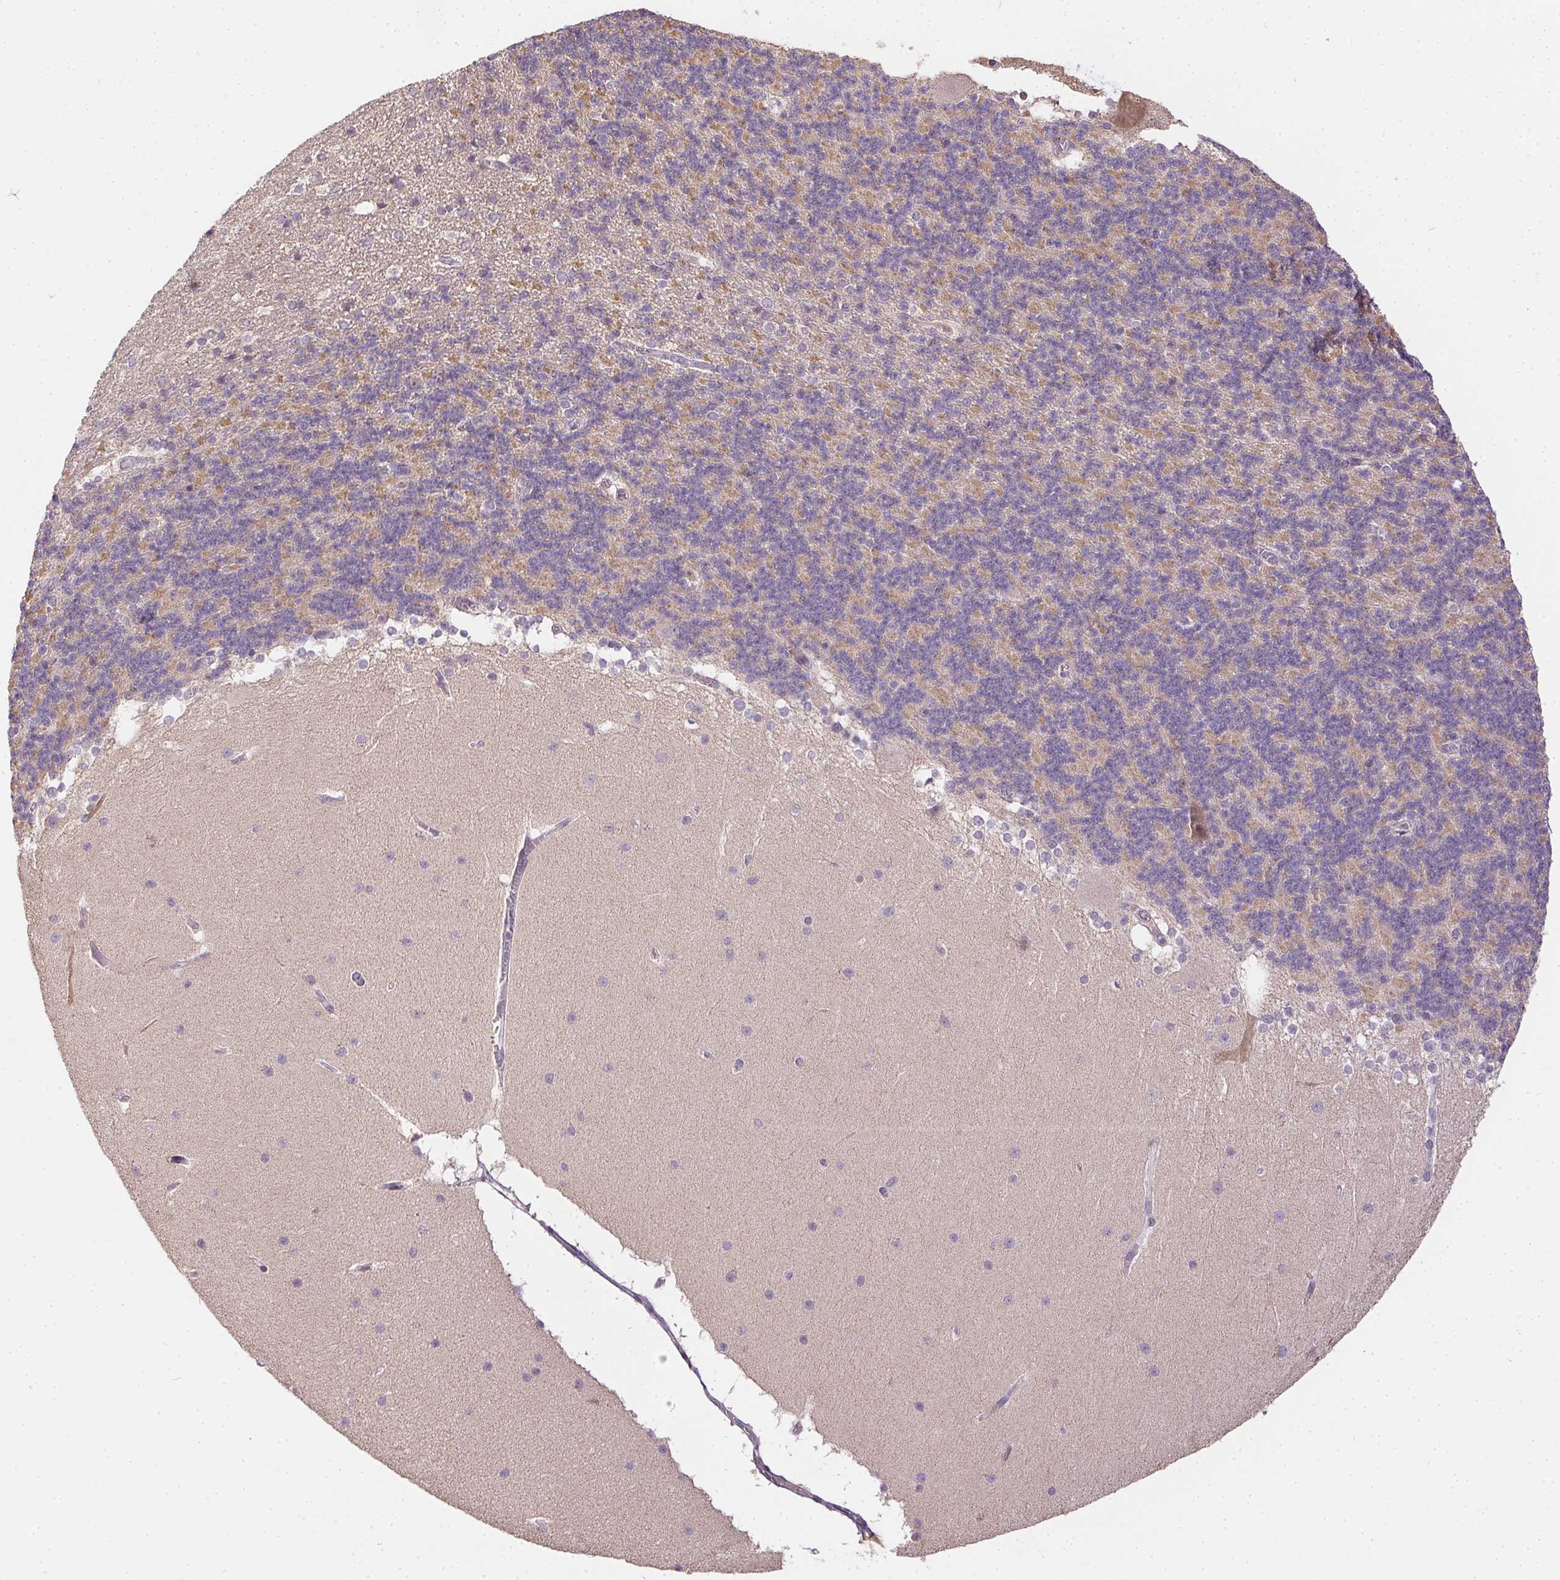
{"staining": {"intensity": "moderate", "quantity": "<25%", "location": "cytoplasmic/membranous"}, "tissue": "cerebellum", "cell_type": "Cells in granular layer", "image_type": "normal", "snomed": [{"axis": "morphology", "description": "Normal tissue, NOS"}, {"axis": "topography", "description": "Cerebellum"}], "caption": "Immunohistochemical staining of normal cerebellum exhibits moderate cytoplasmic/membranous protein positivity in approximately <25% of cells in granular layer.", "gene": "REV3L", "patient": {"sex": "female", "age": 19}}